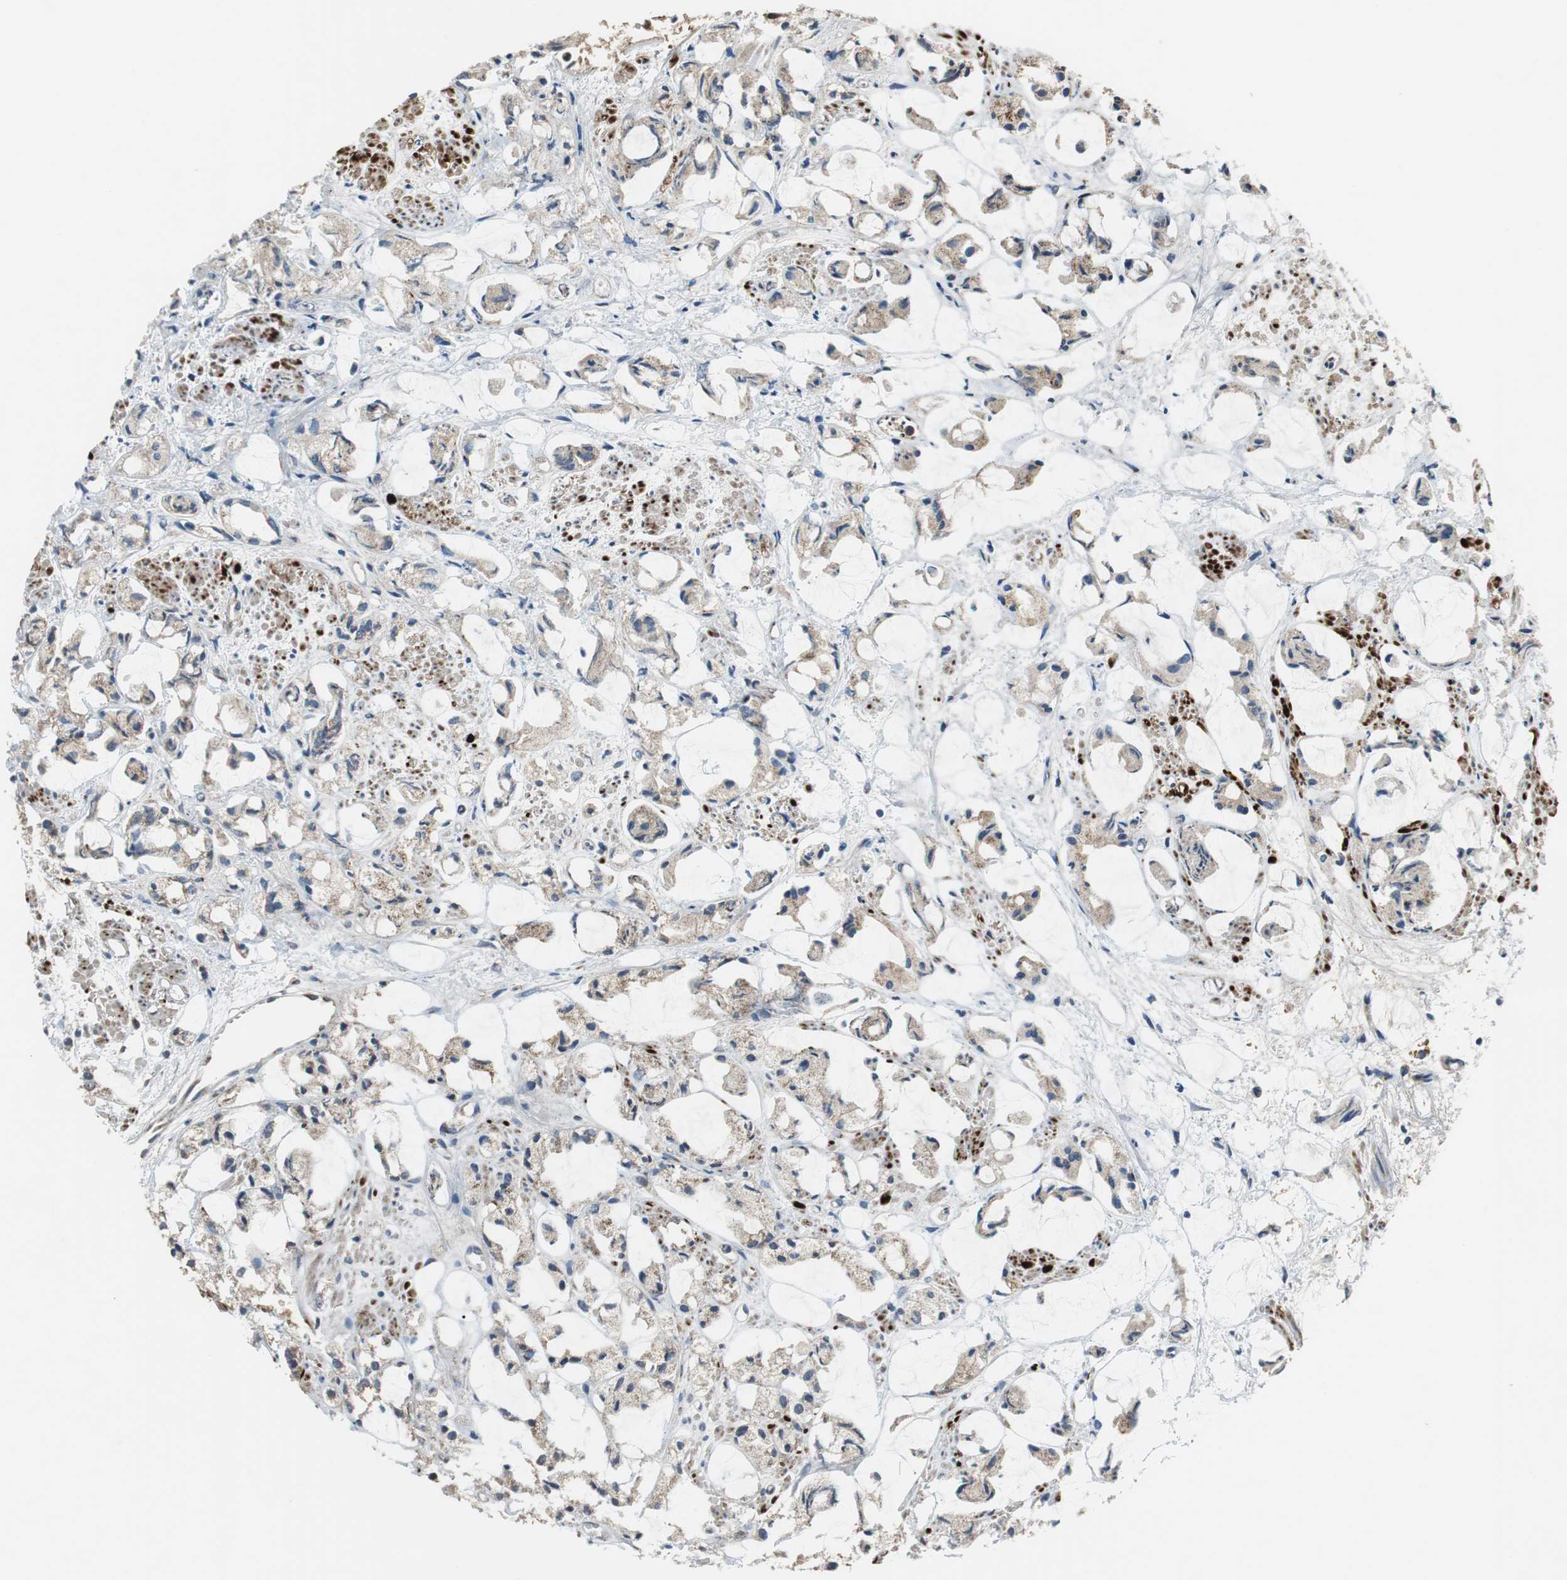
{"staining": {"intensity": "moderate", "quantity": ">75%", "location": "cytoplasmic/membranous"}, "tissue": "prostate cancer", "cell_type": "Tumor cells", "image_type": "cancer", "snomed": [{"axis": "morphology", "description": "Adenocarcinoma, High grade"}, {"axis": "topography", "description": "Prostate"}], "caption": "Protein staining of prostate adenocarcinoma (high-grade) tissue reveals moderate cytoplasmic/membranous expression in about >75% of tumor cells.", "gene": "PI4KB", "patient": {"sex": "male", "age": 85}}